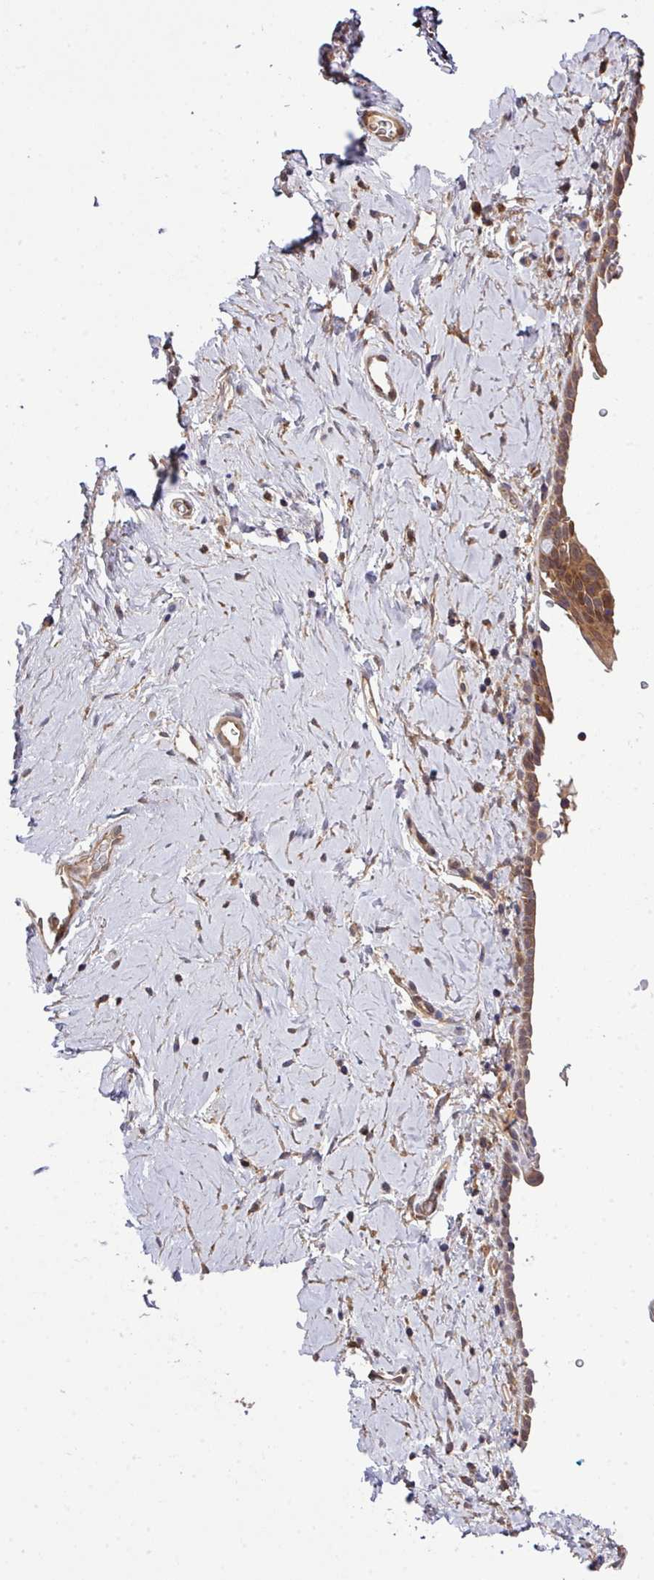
{"staining": {"intensity": "moderate", "quantity": ">75%", "location": "cytoplasmic/membranous"}, "tissue": "vagina", "cell_type": "Squamous epithelial cells", "image_type": "normal", "snomed": [{"axis": "morphology", "description": "Normal tissue, NOS"}, {"axis": "morphology", "description": "Adenocarcinoma, NOS"}, {"axis": "topography", "description": "Rectum"}, {"axis": "topography", "description": "Vagina"}, {"axis": "topography", "description": "Peripheral nerve tissue"}], "caption": "A high-resolution image shows immunohistochemistry staining of normal vagina, which displays moderate cytoplasmic/membranous expression in approximately >75% of squamous epithelial cells.", "gene": "ARPIN", "patient": {"sex": "female", "age": 71}}